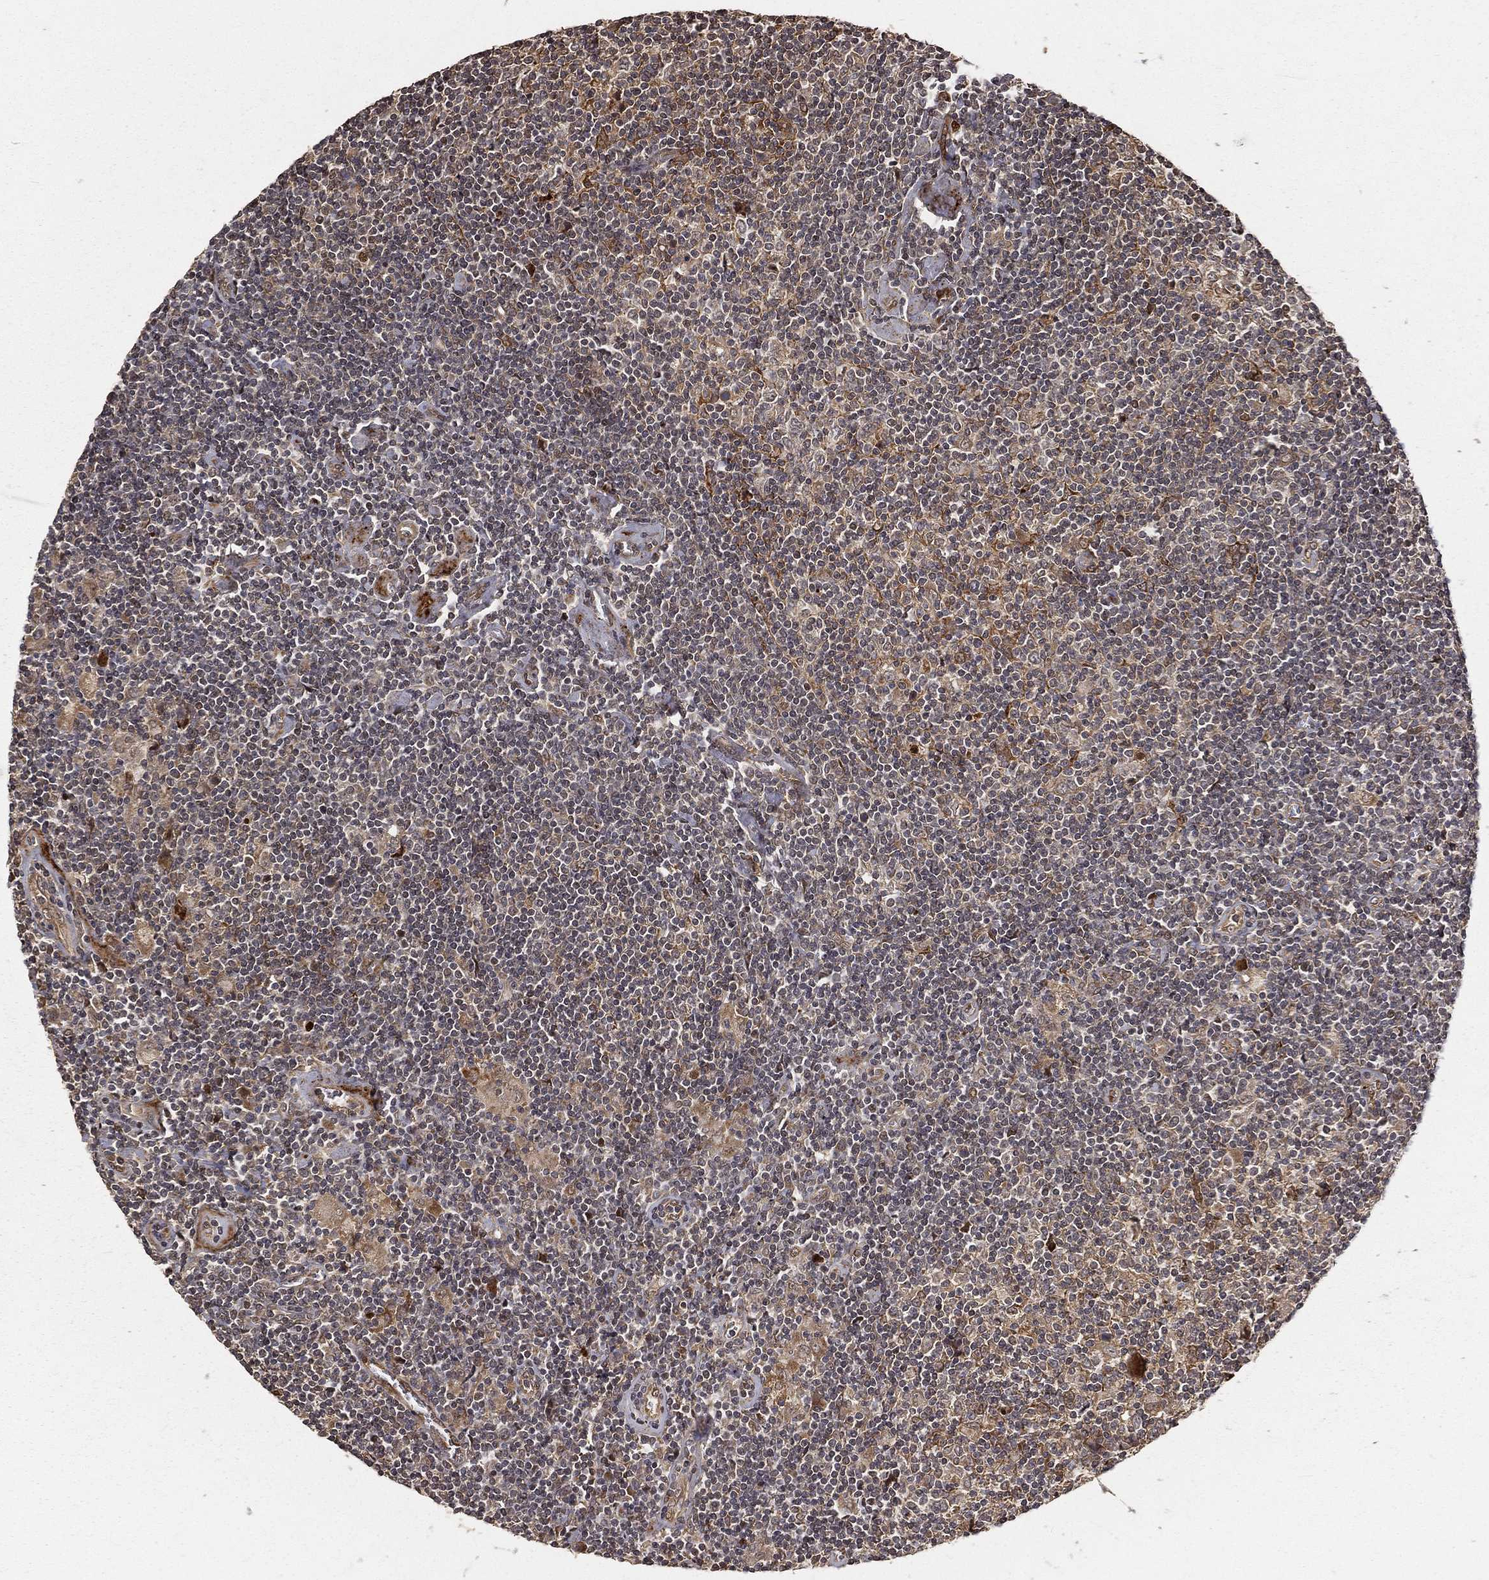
{"staining": {"intensity": "strong", "quantity": "<25%", "location": "cytoplasmic/membranous"}, "tissue": "lymphoma", "cell_type": "Tumor cells", "image_type": "cancer", "snomed": [{"axis": "morphology", "description": "Hodgkin's disease, NOS"}, {"axis": "topography", "description": "Lymph node"}], "caption": "Immunohistochemical staining of human lymphoma displays medium levels of strong cytoplasmic/membranous protein staining in about <25% of tumor cells. Using DAB (3,3'-diaminobenzidine) (brown) and hematoxylin (blue) stains, captured at high magnification using brightfield microscopy.", "gene": "MAPK1", "patient": {"sex": "male", "age": 40}}